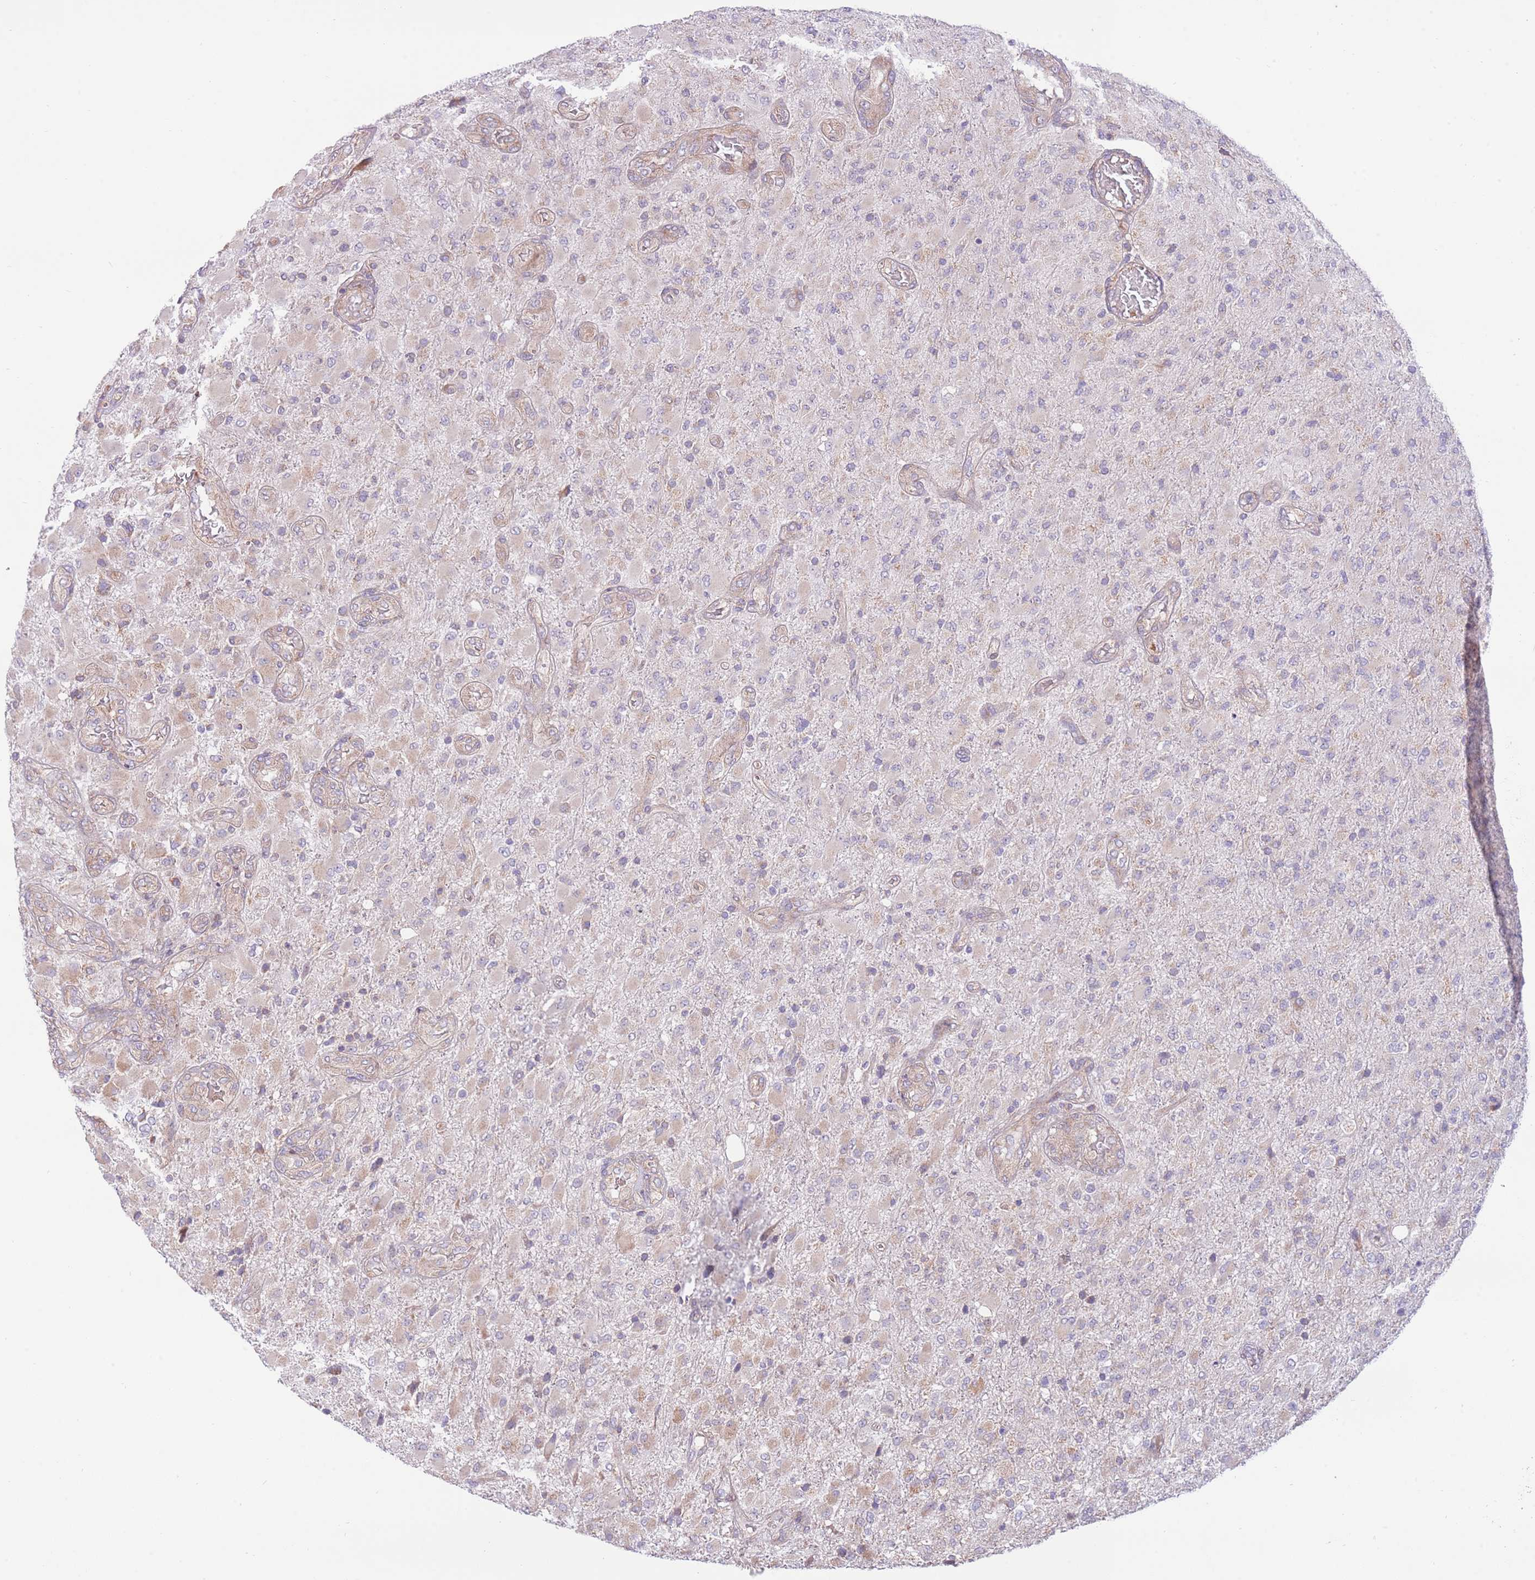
{"staining": {"intensity": "negative", "quantity": "none", "location": "none"}, "tissue": "glioma", "cell_type": "Tumor cells", "image_type": "cancer", "snomed": [{"axis": "morphology", "description": "Glioma, malignant, Low grade"}, {"axis": "topography", "description": "Brain"}], "caption": "Immunohistochemistry histopathology image of malignant glioma (low-grade) stained for a protein (brown), which exhibits no positivity in tumor cells.", "gene": "DAND5", "patient": {"sex": "male", "age": 65}}